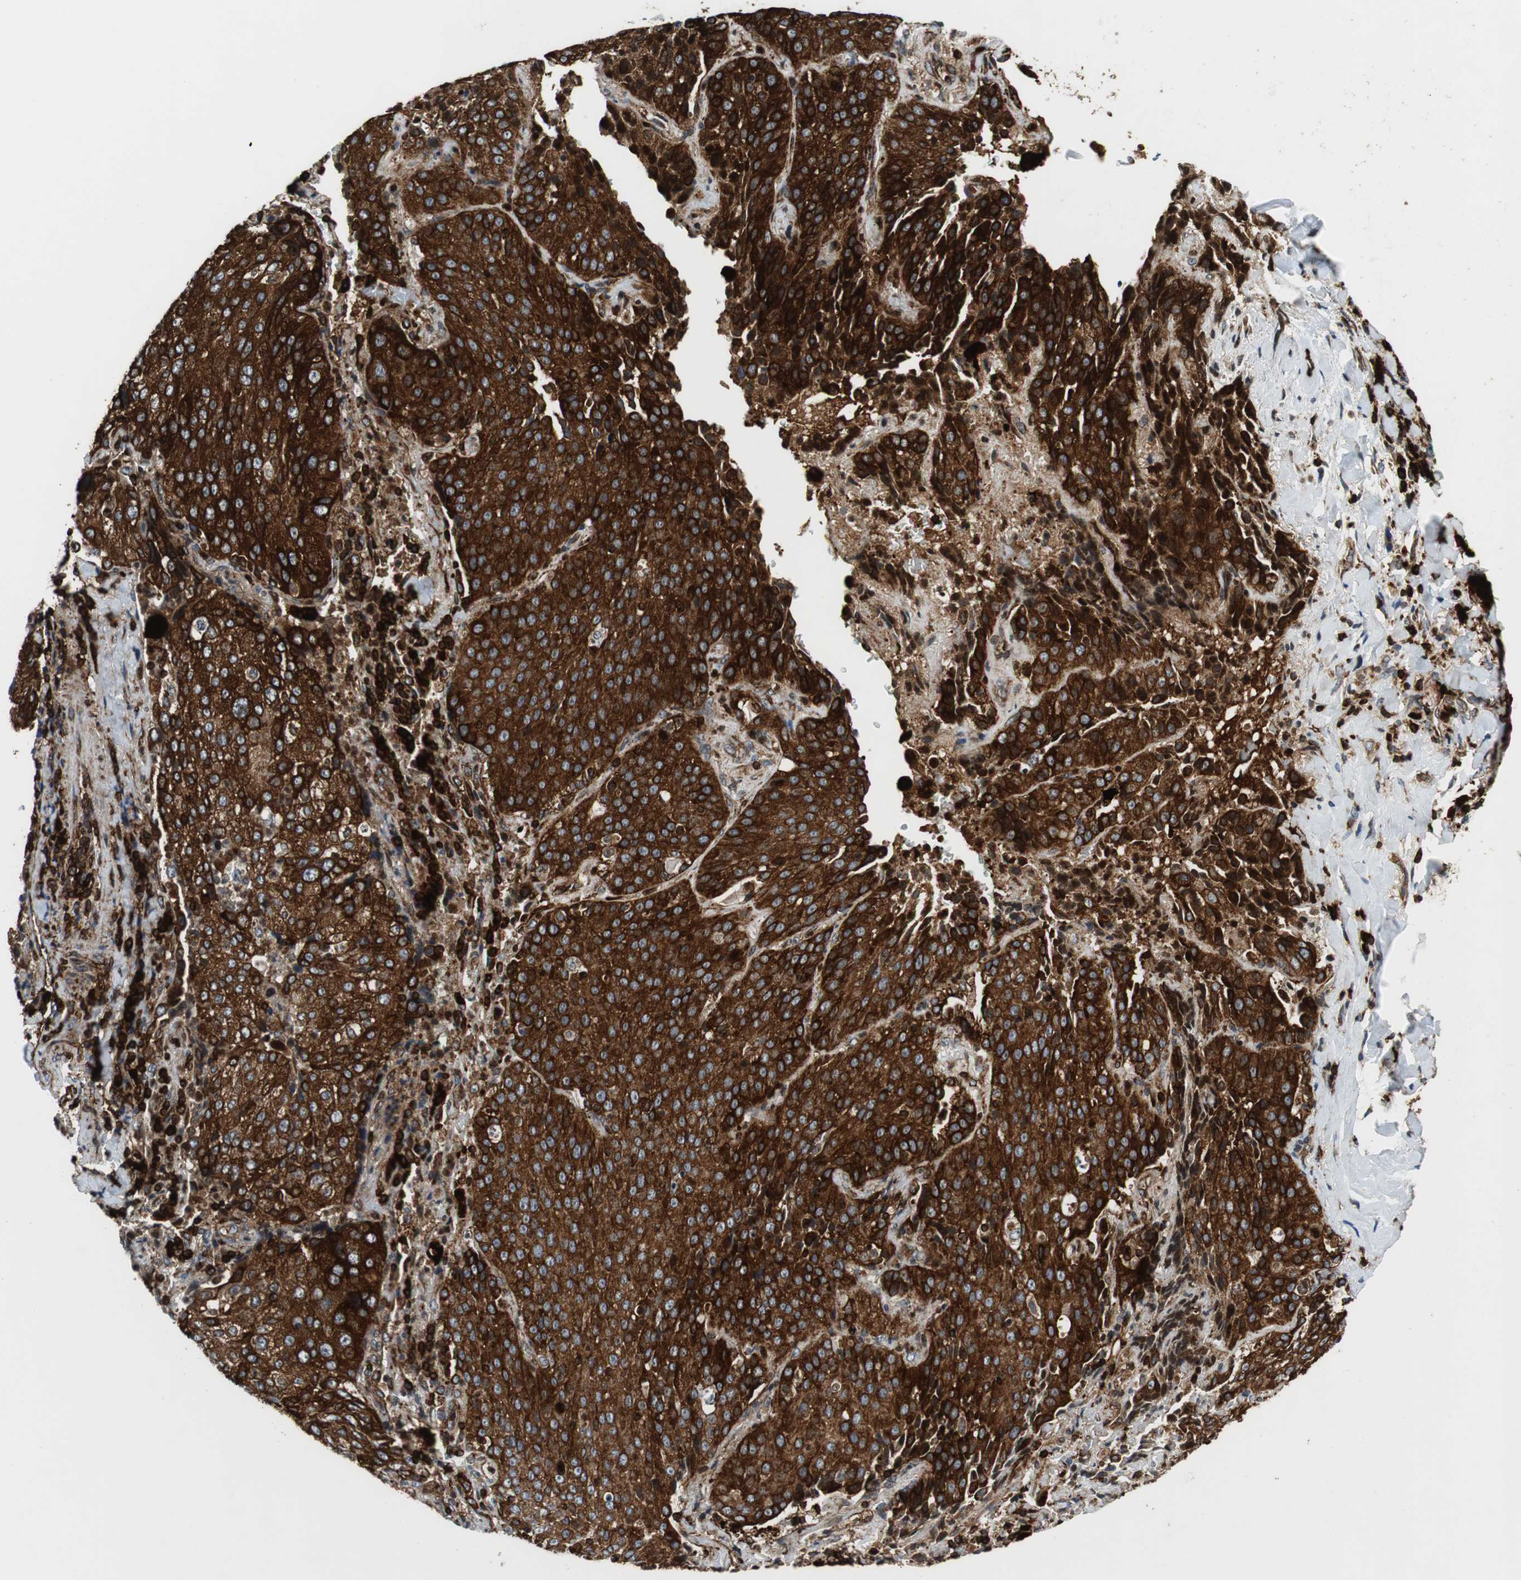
{"staining": {"intensity": "strong", "quantity": ">75%", "location": "cytoplasmic/membranous"}, "tissue": "lung cancer", "cell_type": "Tumor cells", "image_type": "cancer", "snomed": [{"axis": "morphology", "description": "Squamous cell carcinoma, NOS"}, {"axis": "topography", "description": "Lung"}], "caption": "A histopathology image of lung squamous cell carcinoma stained for a protein exhibits strong cytoplasmic/membranous brown staining in tumor cells.", "gene": "TUBA4A", "patient": {"sex": "male", "age": 54}}